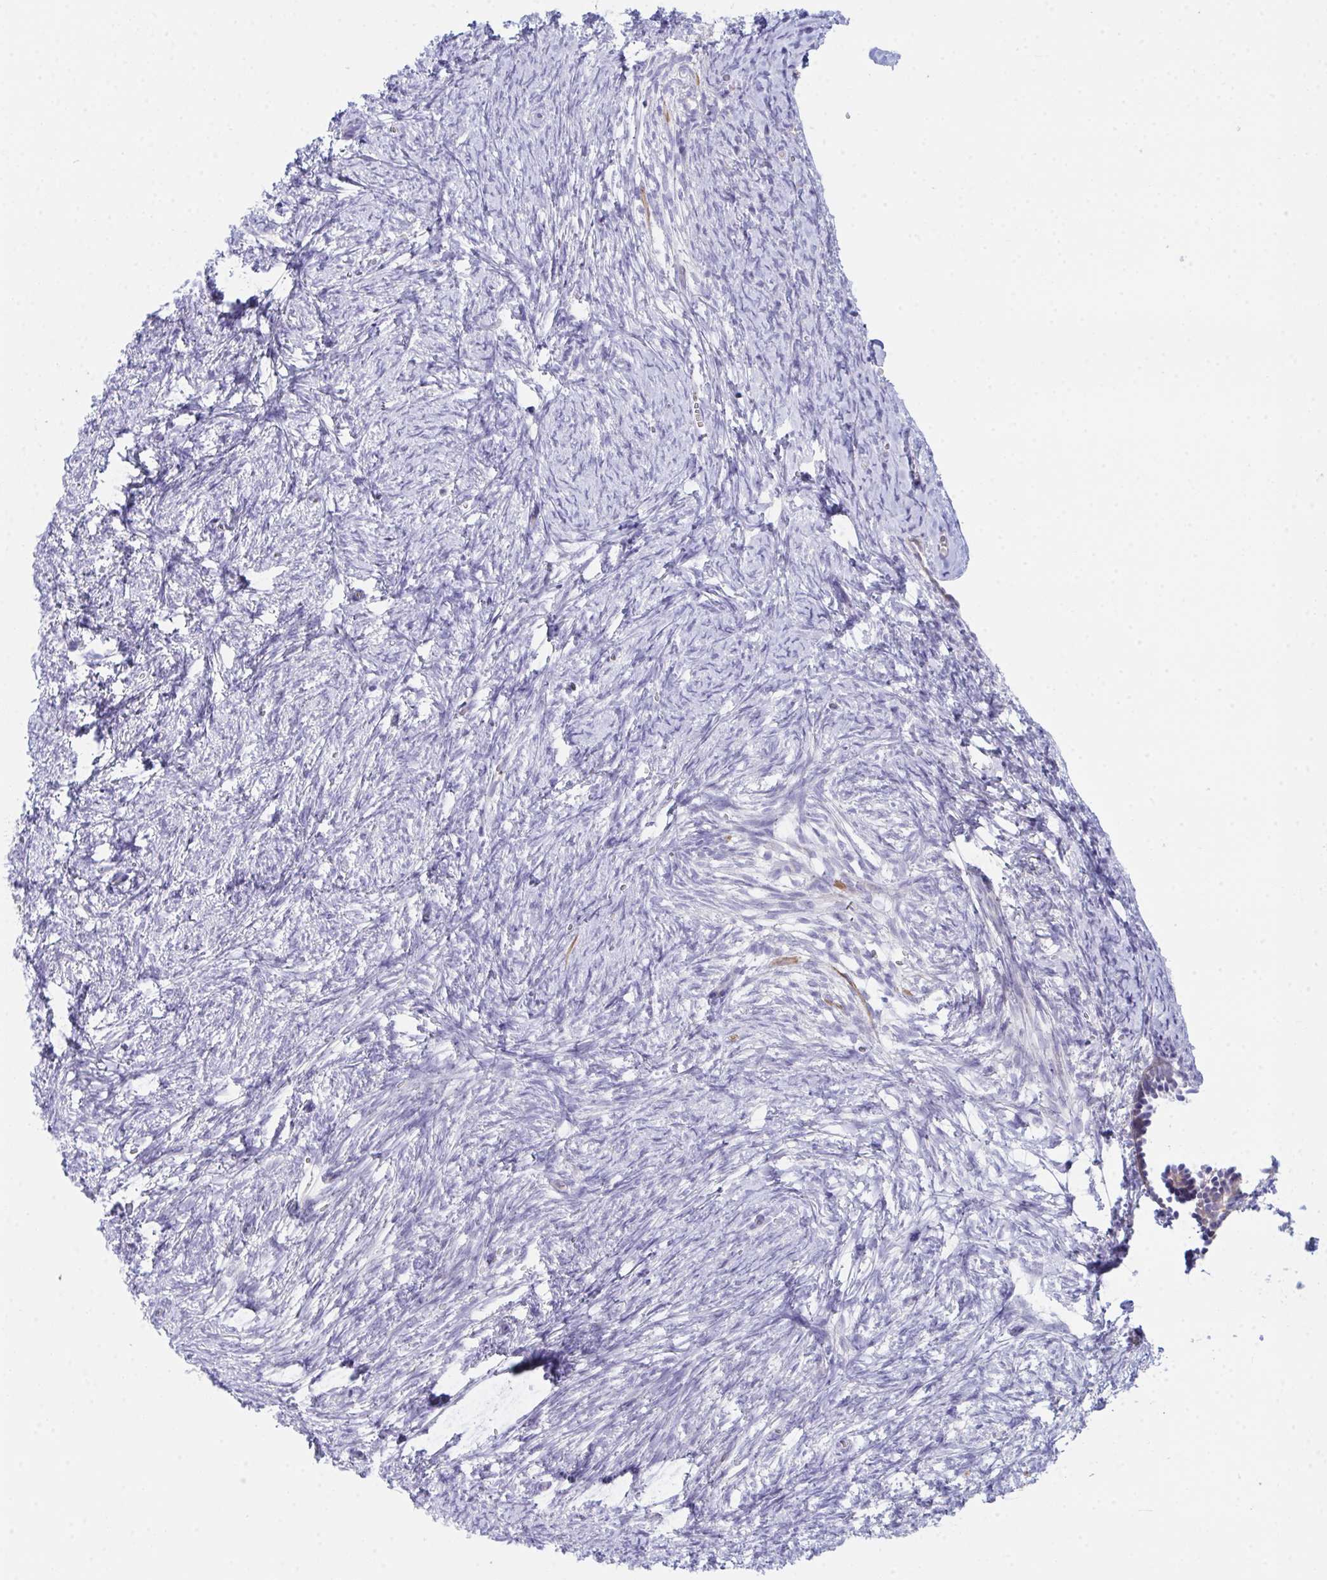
{"staining": {"intensity": "negative", "quantity": "none", "location": "none"}, "tissue": "ovary", "cell_type": "Follicle cells", "image_type": "normal", "snomed": [{"axis": "morphology", "description": "Normal tissue, NOS"}, {"axis": "topography", "description": "Ovary"}], "caption": "DAB immunohistochemical staining of benign human ovary demonstrates no significant positivity in follicle cells.", "gene": "CEP170B", "patient": {"sex": "female", "age": 41}}